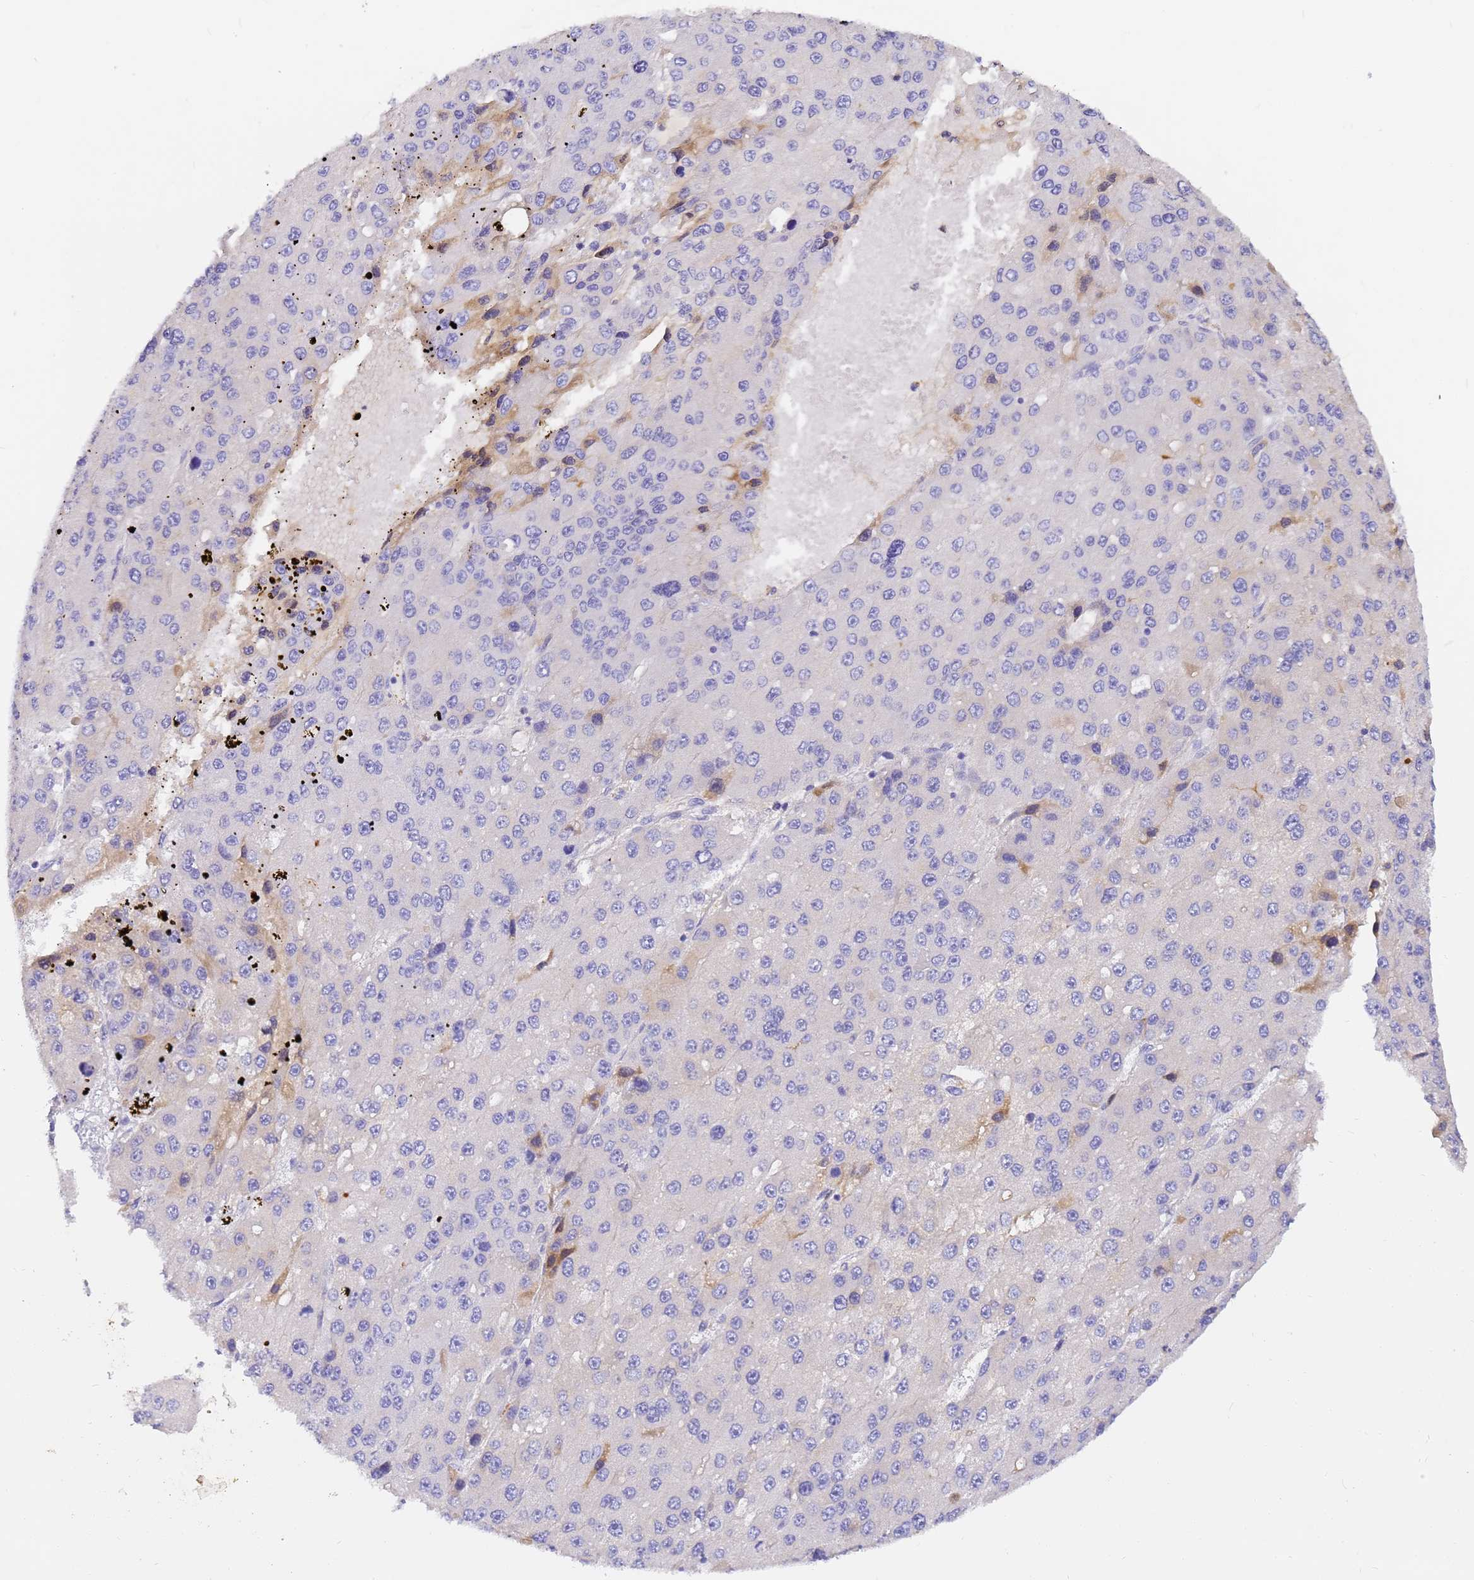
{"staining": {"intensity": "weak", "quantity": "<25%", "location": "cytoplasmic/membranous"}, "tissue": "liver cancer", "cell_type": "Tumor cells", "image_type": "cancer", "snomed": [{"axis": "morphology", "description": "Carcinoma, Hepatocellular, NOS"}, {"axis": "topography", "description": "Liver"}], "caption": "Immunohistochemistry (IHC) micrograph of human hepatocellular carcinoma (liver) stained for a protein (brown), which displays no expression in tumor cells.", "gene": "CFHR2", "patient": {"sex": "female", "age": 73}}